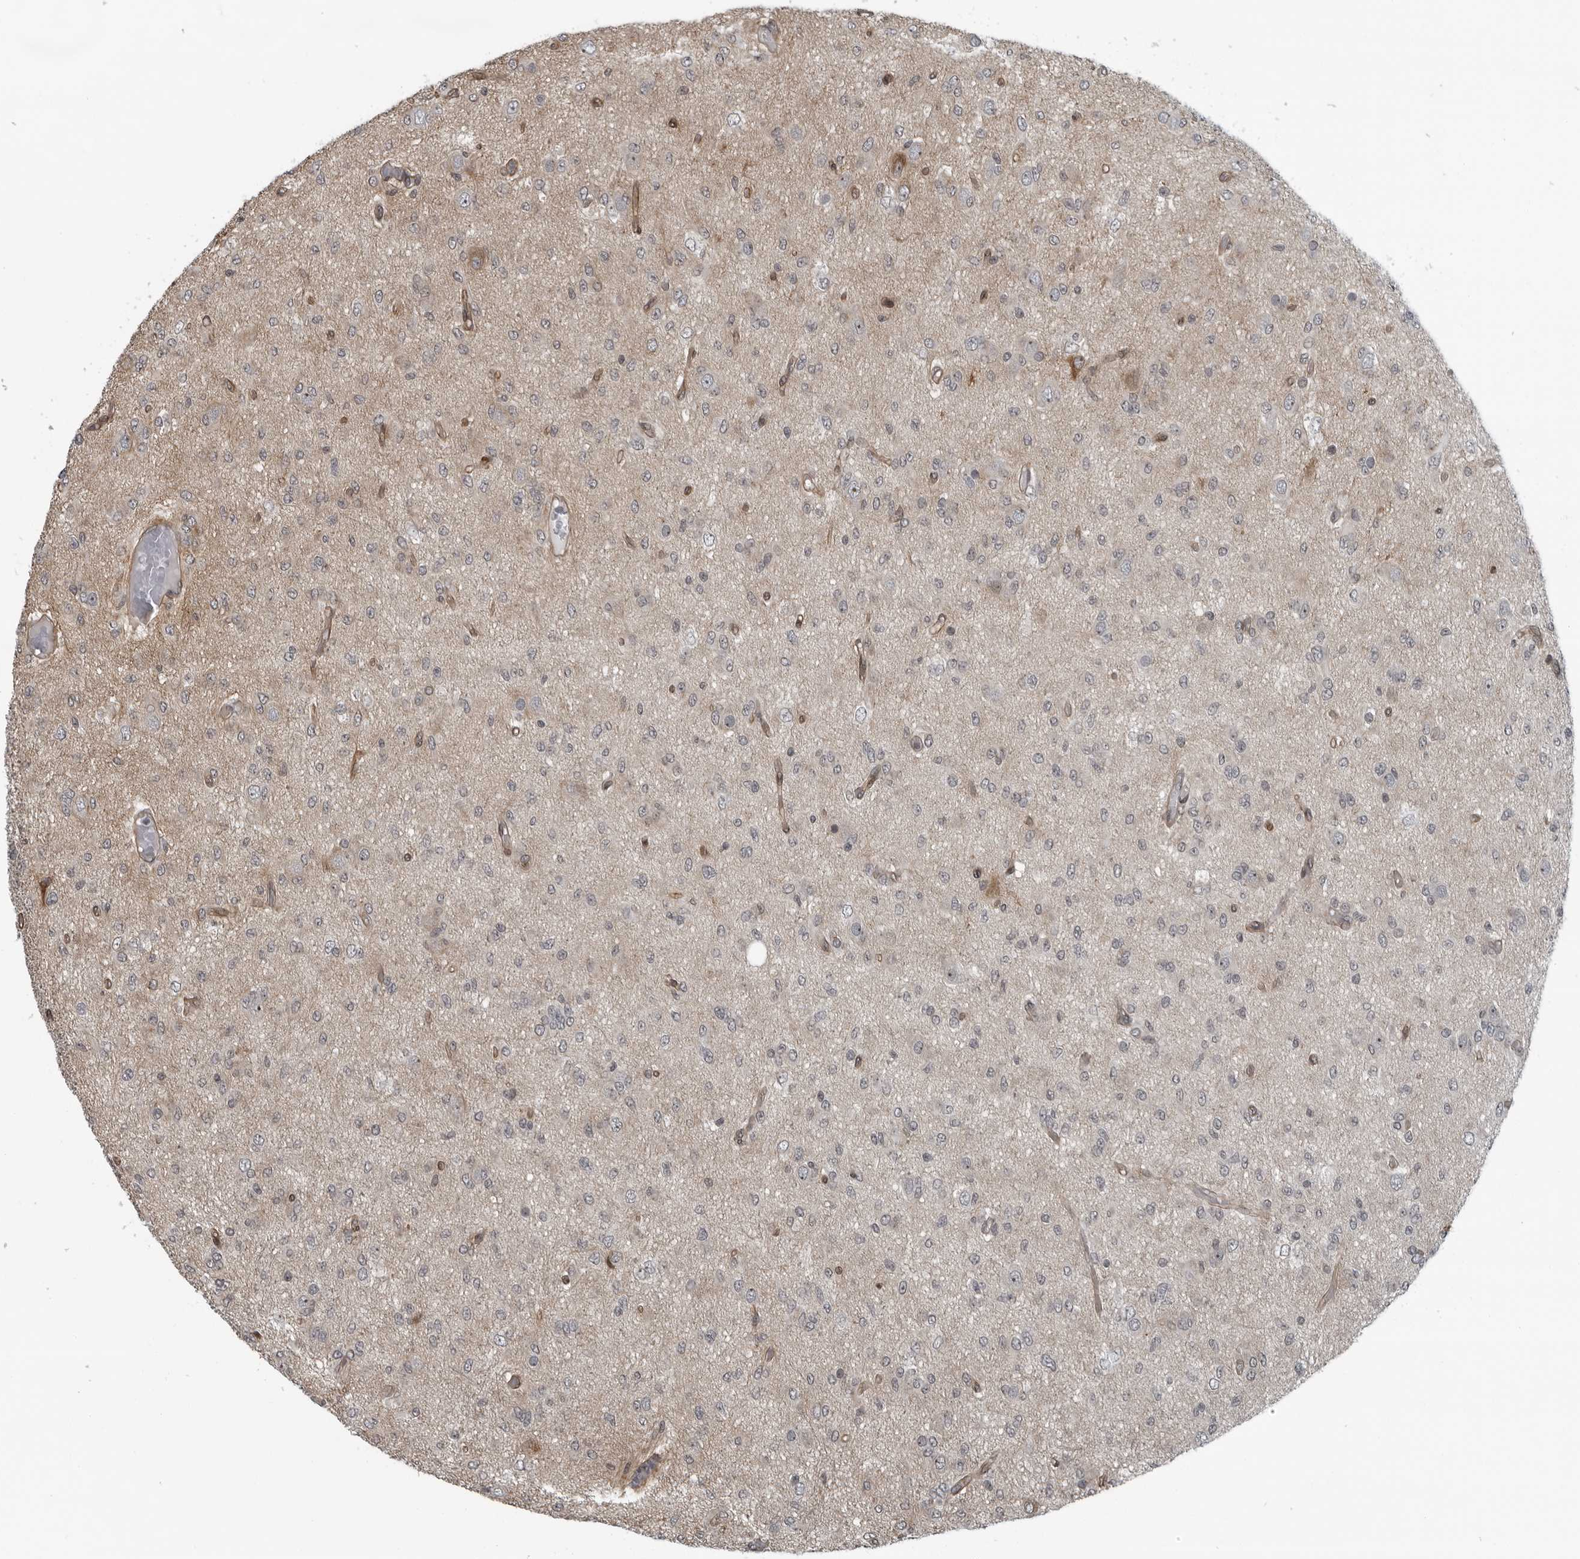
{"staining": {"intensity": "negative", "quantity": "none", "location": "none"}, "tissue": "glioma", "cell_type": "Tumor cells", "image_type": "cancer", "snomed": [{"axis": "morphology", "description": "Glioma, malignant, High grade"}, {"axis": "topography", "description": "Brain"}], "caption": "A histopathology image of glioma stained for a protein displays no brown staining in tumor cells.", "gene": "FAM102B", "patient": {"sex": "female", "age": 59}}